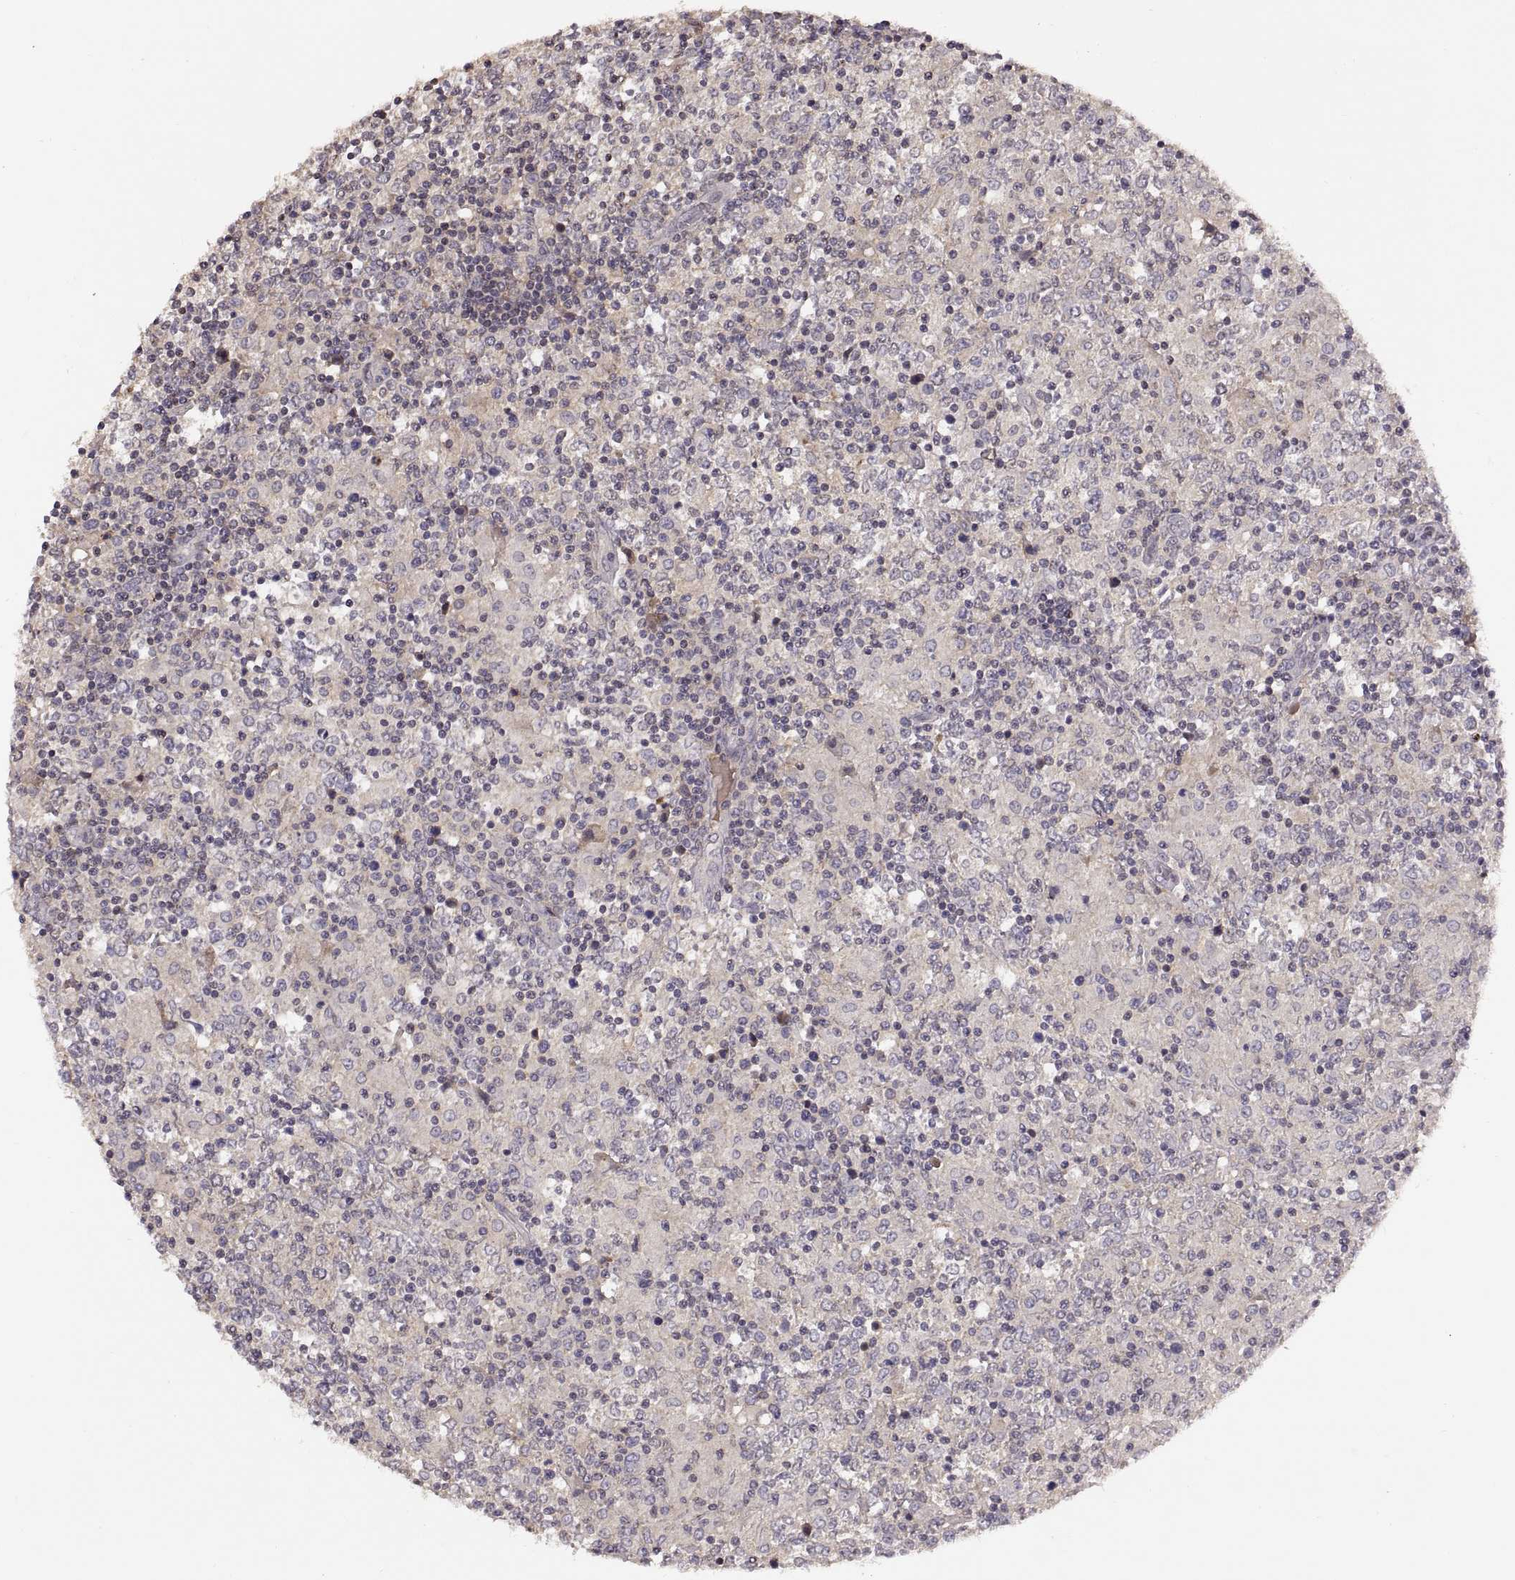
{"staining": {"intensity": "negative", "quantity": "none", "location": "none"}, "tissue": "lymphoma", "cell_type": "Tumor cells", "image_type": "cancer", "snomed": [{"axis": "morphology", "description": "Malignant lymphoma, non-Hodgkin's type, High grade"}, {"axis": "topography", "description": "Lymph node"}], "caption": "A photomicrograph of malignant lymphoma, non-Hodgkin's type (high-grade) stained for a protein exhibits no brown staining in tumor cells.", "gene": "NMNAT2", "patient": {"sex": "female", "age": 84}}